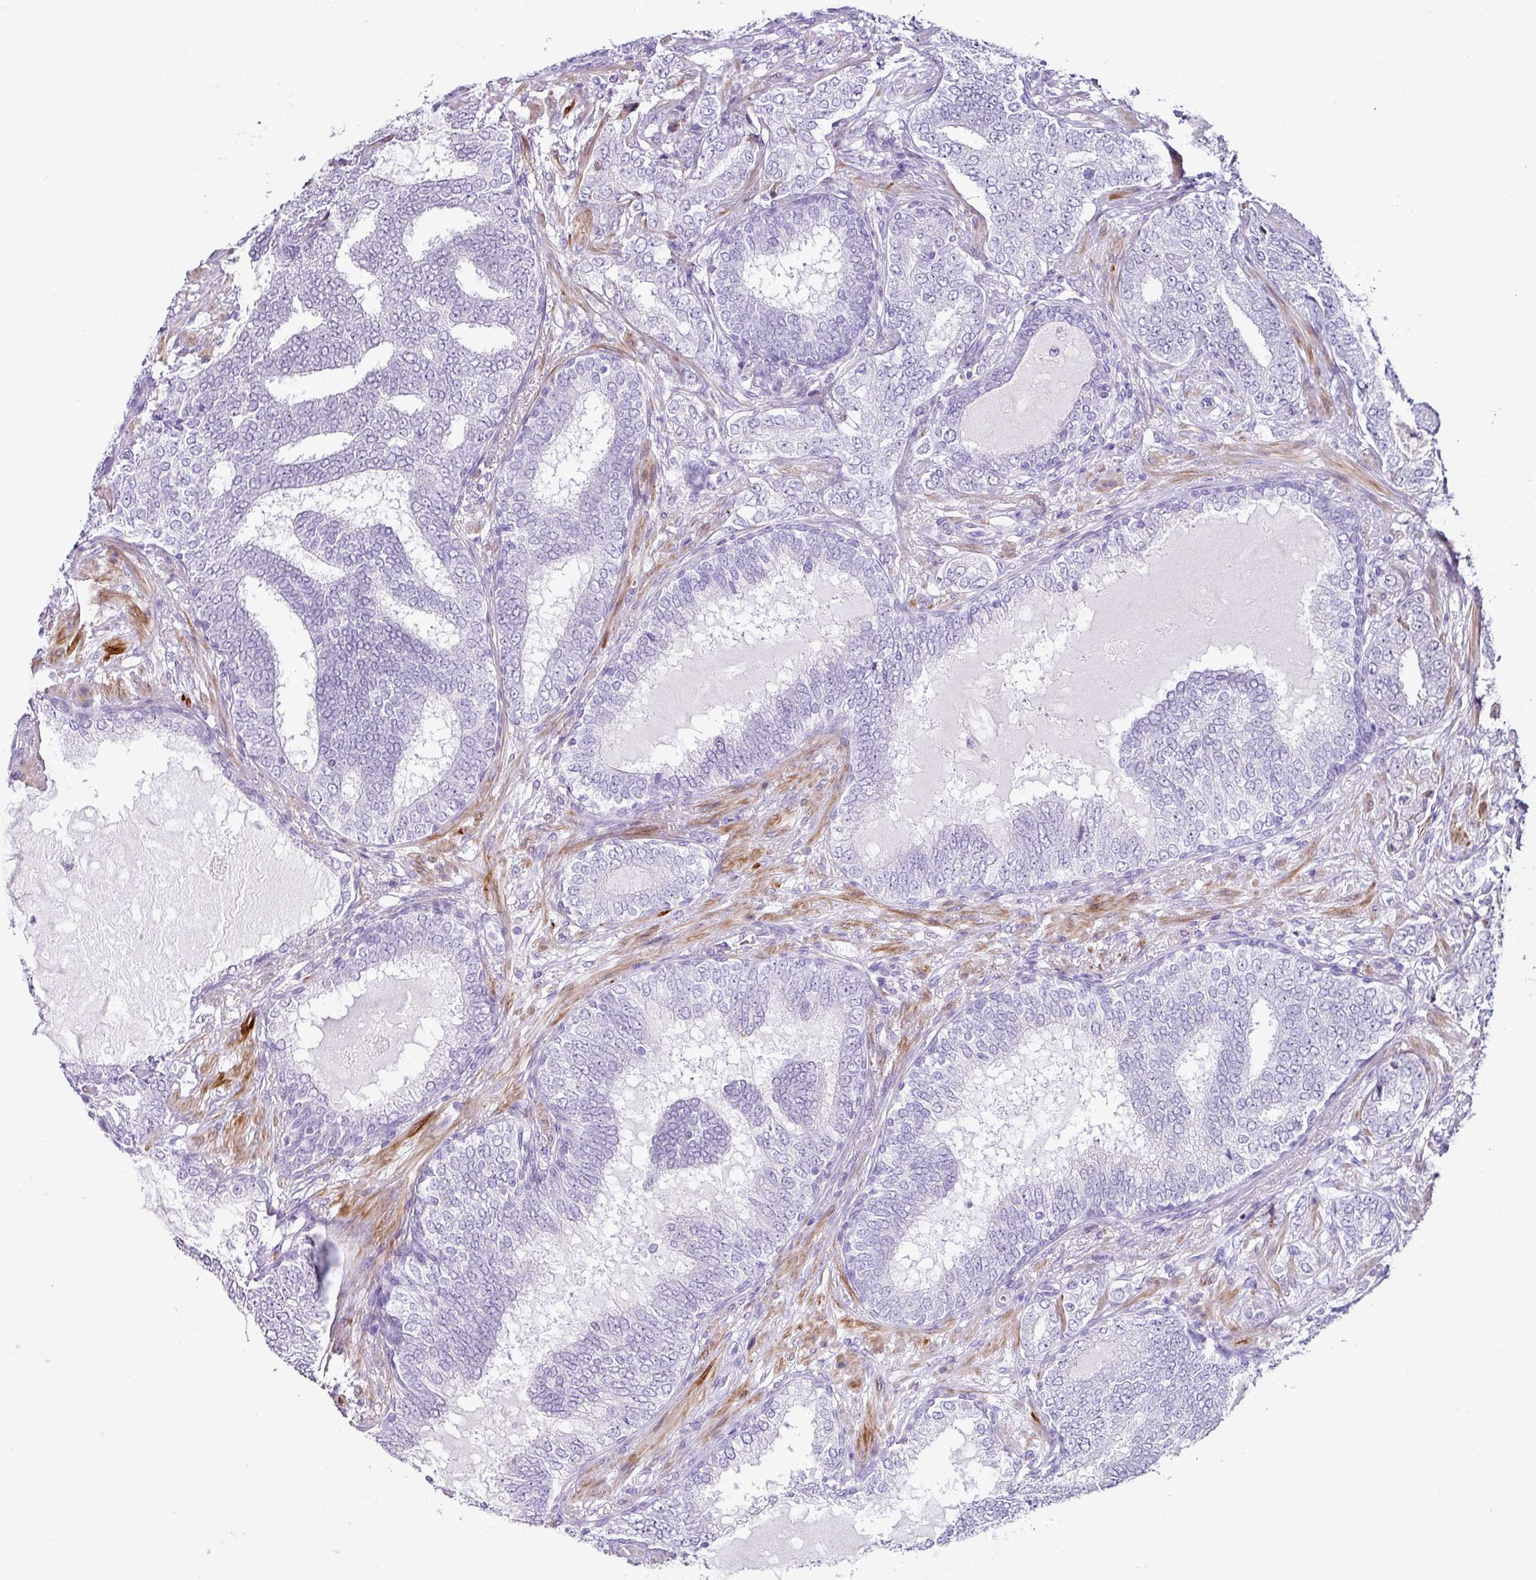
{"staining": {"intensity": "negative", "quantity": "none", "location": "none"}, "tissue": "prostate cancer", "cell_type": "Tumor cells", "image_type": "cancer", "snomed": [{"axis": "morphology", "description": "Adenocarcinoma, High grade"}, {"axis": "topography", "description": "Prostate"}], "caption": "Tumor cells show no significant expression in prostate cancer.", "gene": "TRA2A", "patient": {"sex": "male", "age": 72}}